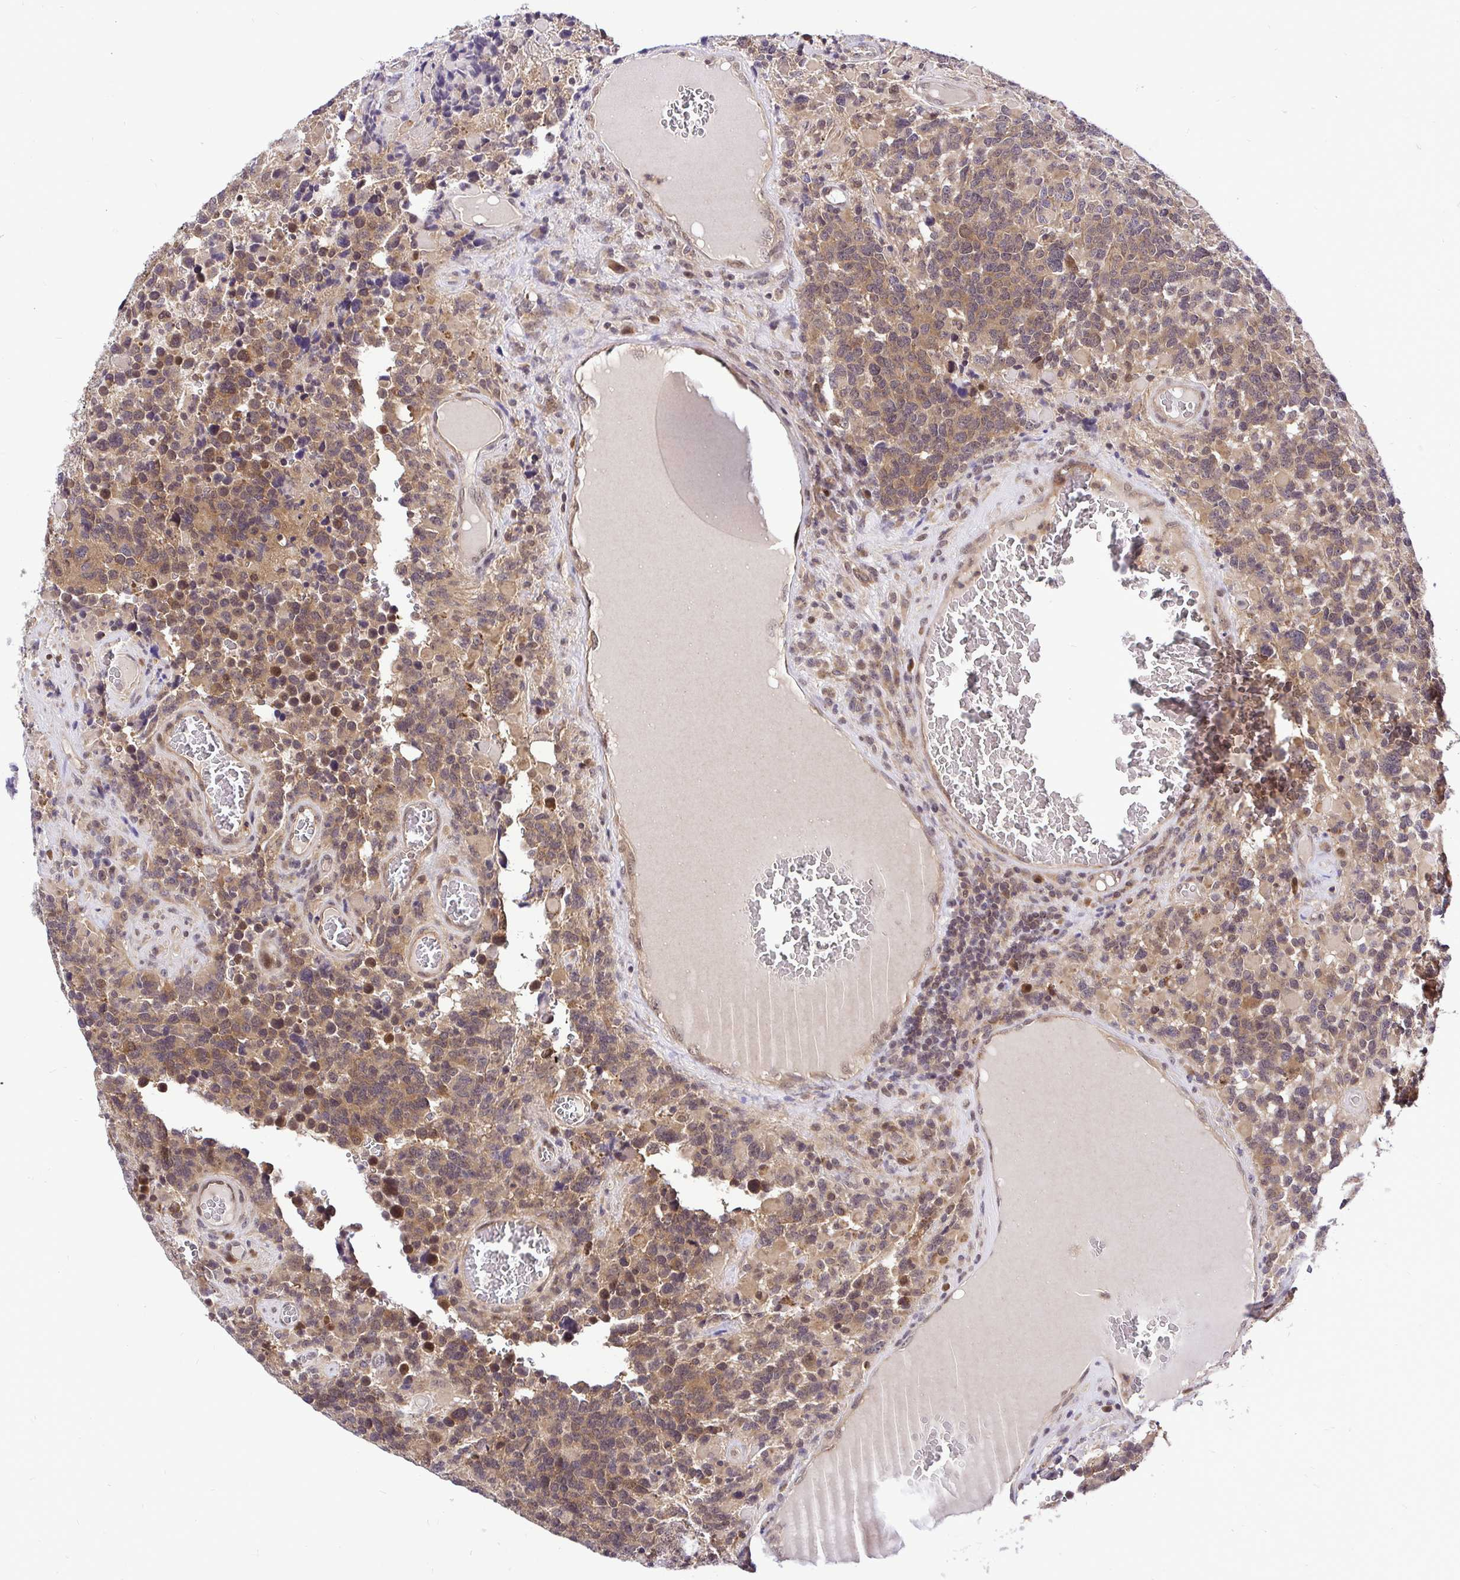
{"staining": {"intensity": "moderate", "quantity": ">75%", "location": "cytoplasmic/membranous,nuclear"}, "tissue": "glioma", "cell_type": "Tumor cells", "image_type": "cancer", "snomed": [{"axis": "morphology", "description": "Glioma, malignant, High grade"}, {"axis": "topography", "description": "Brain"}], "caption": "Approximately >75% of tumor cells in malignant glioma (high-grade) reveal moderate cytoplasmic/membranous and nuclear protein expression as visualized by brown immunohistochemical staining.", "gene": "UBE2M", "patient": {"sex": "female", "age": 40}}